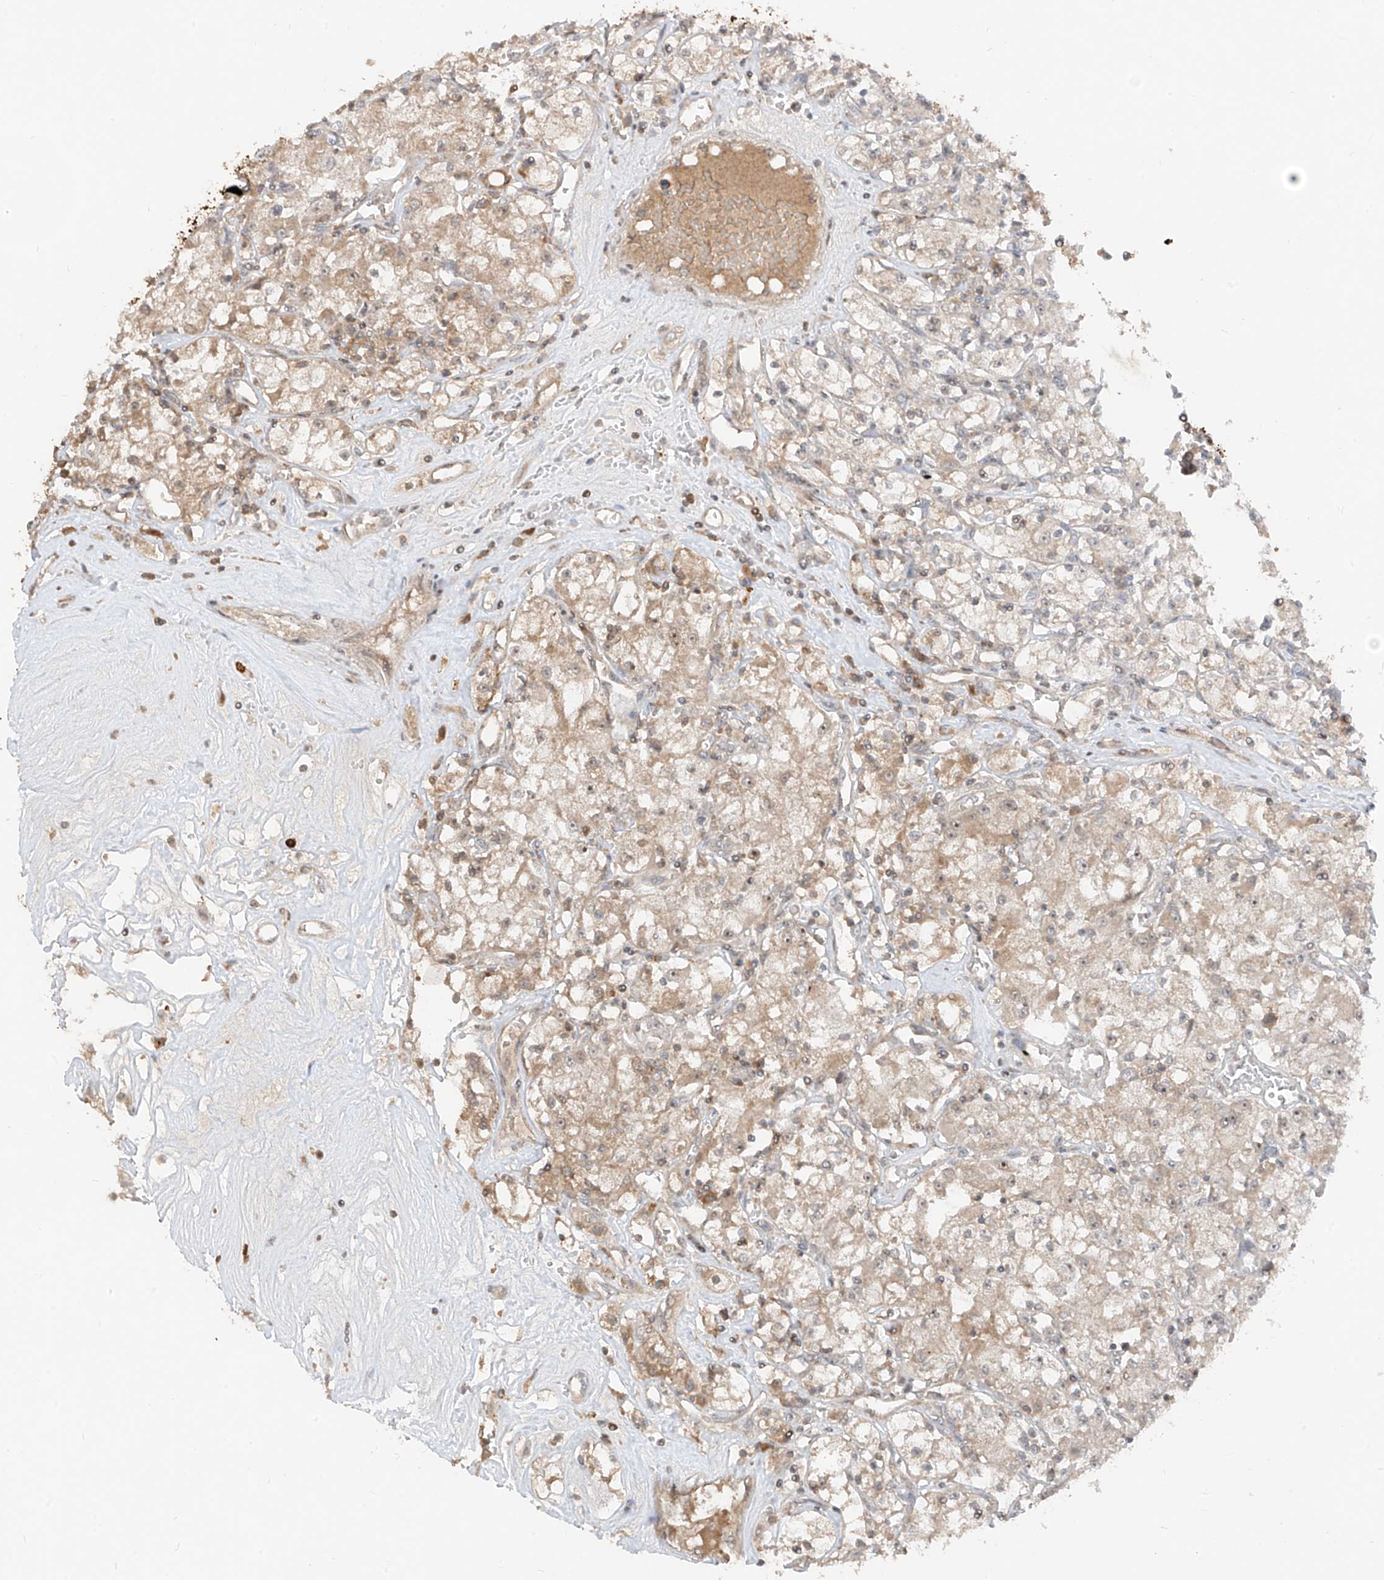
{"staining": {"intensity": "weak", "quantity": "25%-75%", "location": "cytoplasmic/membranous"}, "tissue": "renal cancer", "cell_type": "Tumor cells", "image_type": "cancer", "snomed": [{"axis": "morphology", "description": "Adenocarcinoma, NOS"}, {"axis": "topography", "description": "Kidney"}], "caption": "Renal adenocarcinoma stained with a brown dye shows weak cytoplasmic/membranous positive expression in approximately 25%-75% of tumor cells.", "gene": "COLGALT2", "patient": {"sex": "female", "age": 59}}